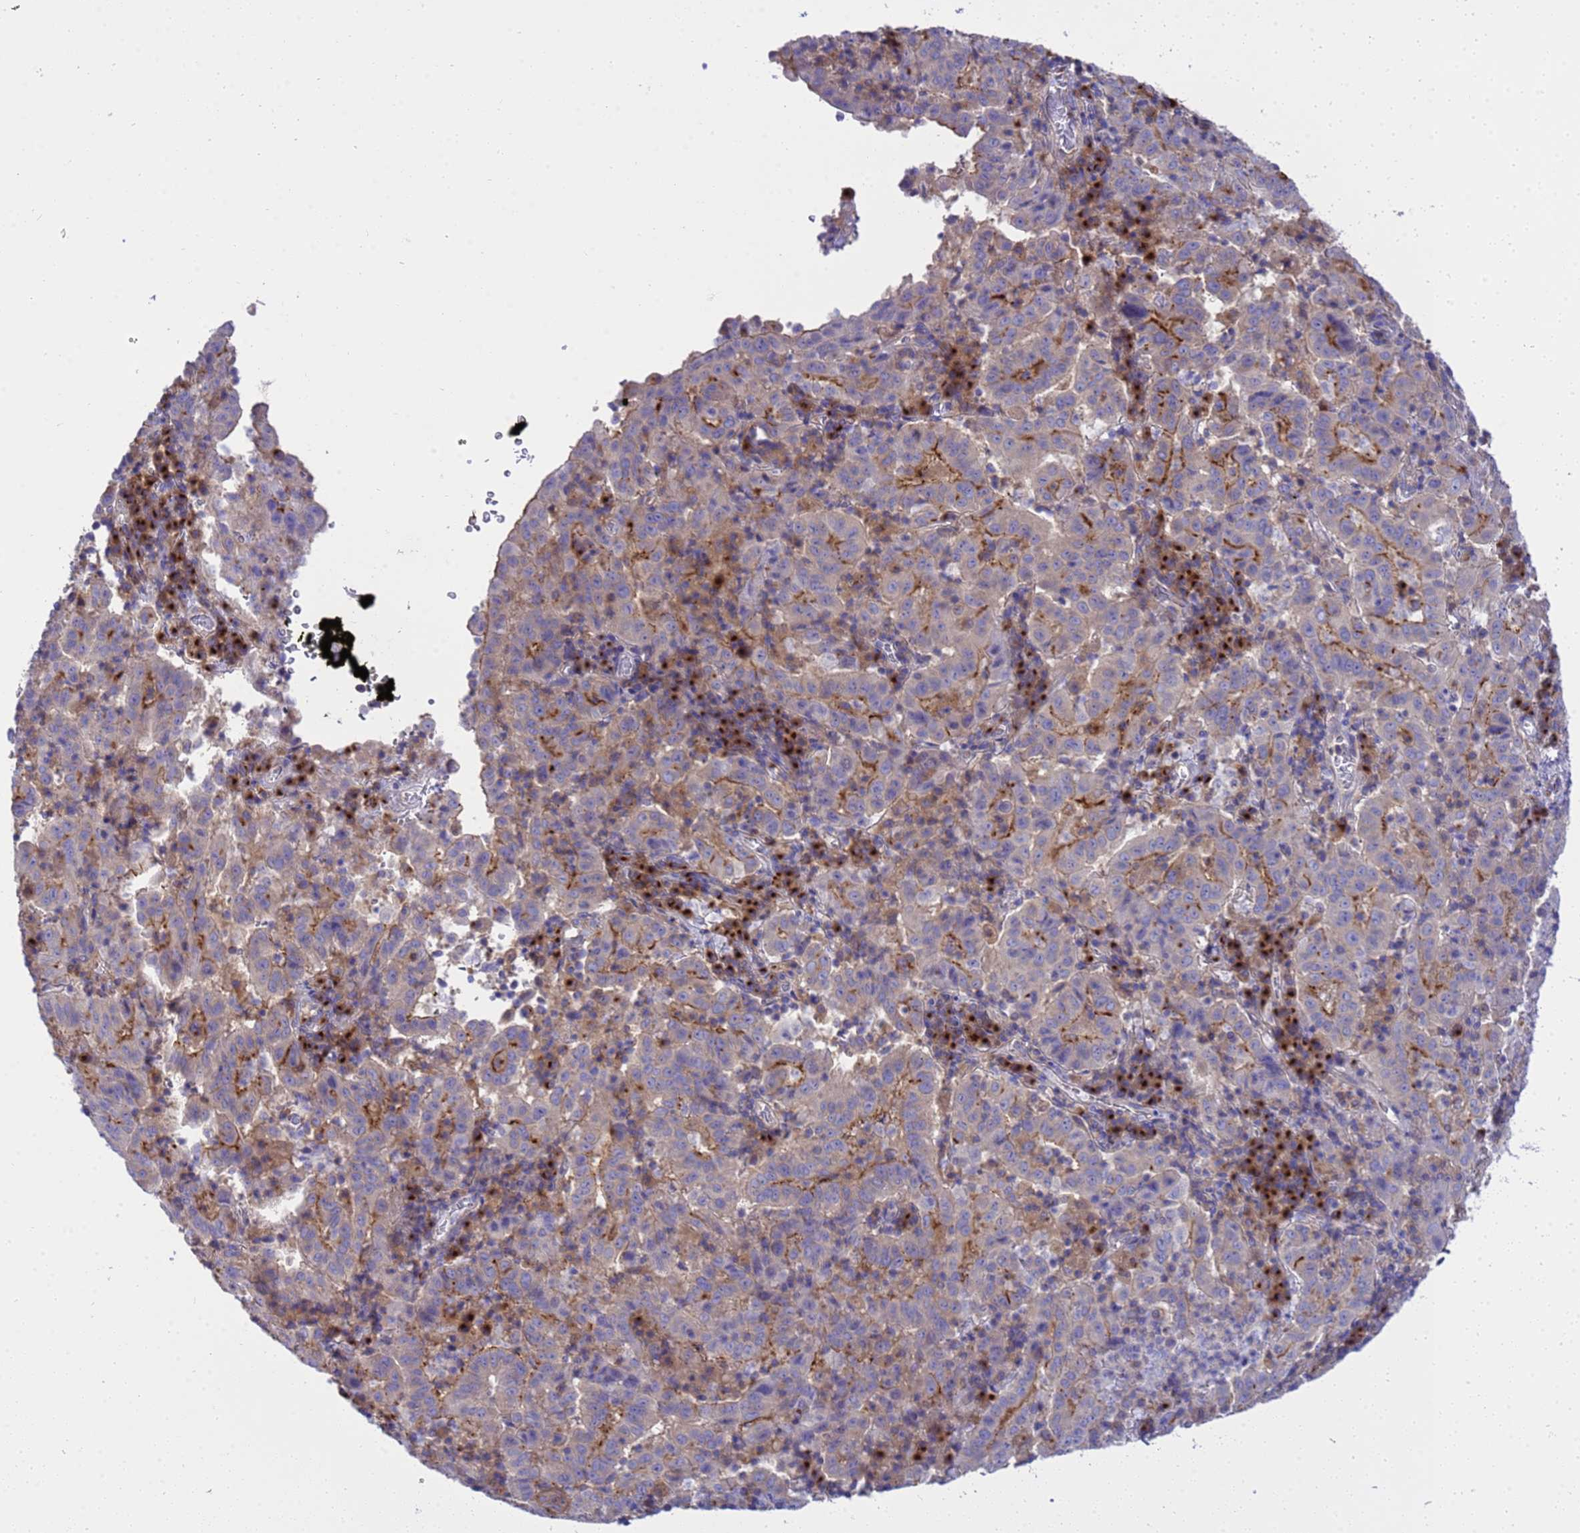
{"staining": {"intensity": "moderate", "quantity": "25%-75%", "location": "cytoplasmic/membranous"}, "tissue": "pancreatic cancer", "cell_type": "Tumor cells", "image_type": "cancer", "snomed": [{"axis": "morphology", "description": "Adenocarcinoma, NOS"}, {"axis": "topography", "description": "Pancreas"}], "caption": "IHC (DAB) staining of human pancreatic adenocarcinoma exhibits moderate cytoplasmic/membranous protein staining in approximately 25%-75% of tumor cells.", "gene": "ANAPC1", "patient": {"sex": "male", "age": 63}}